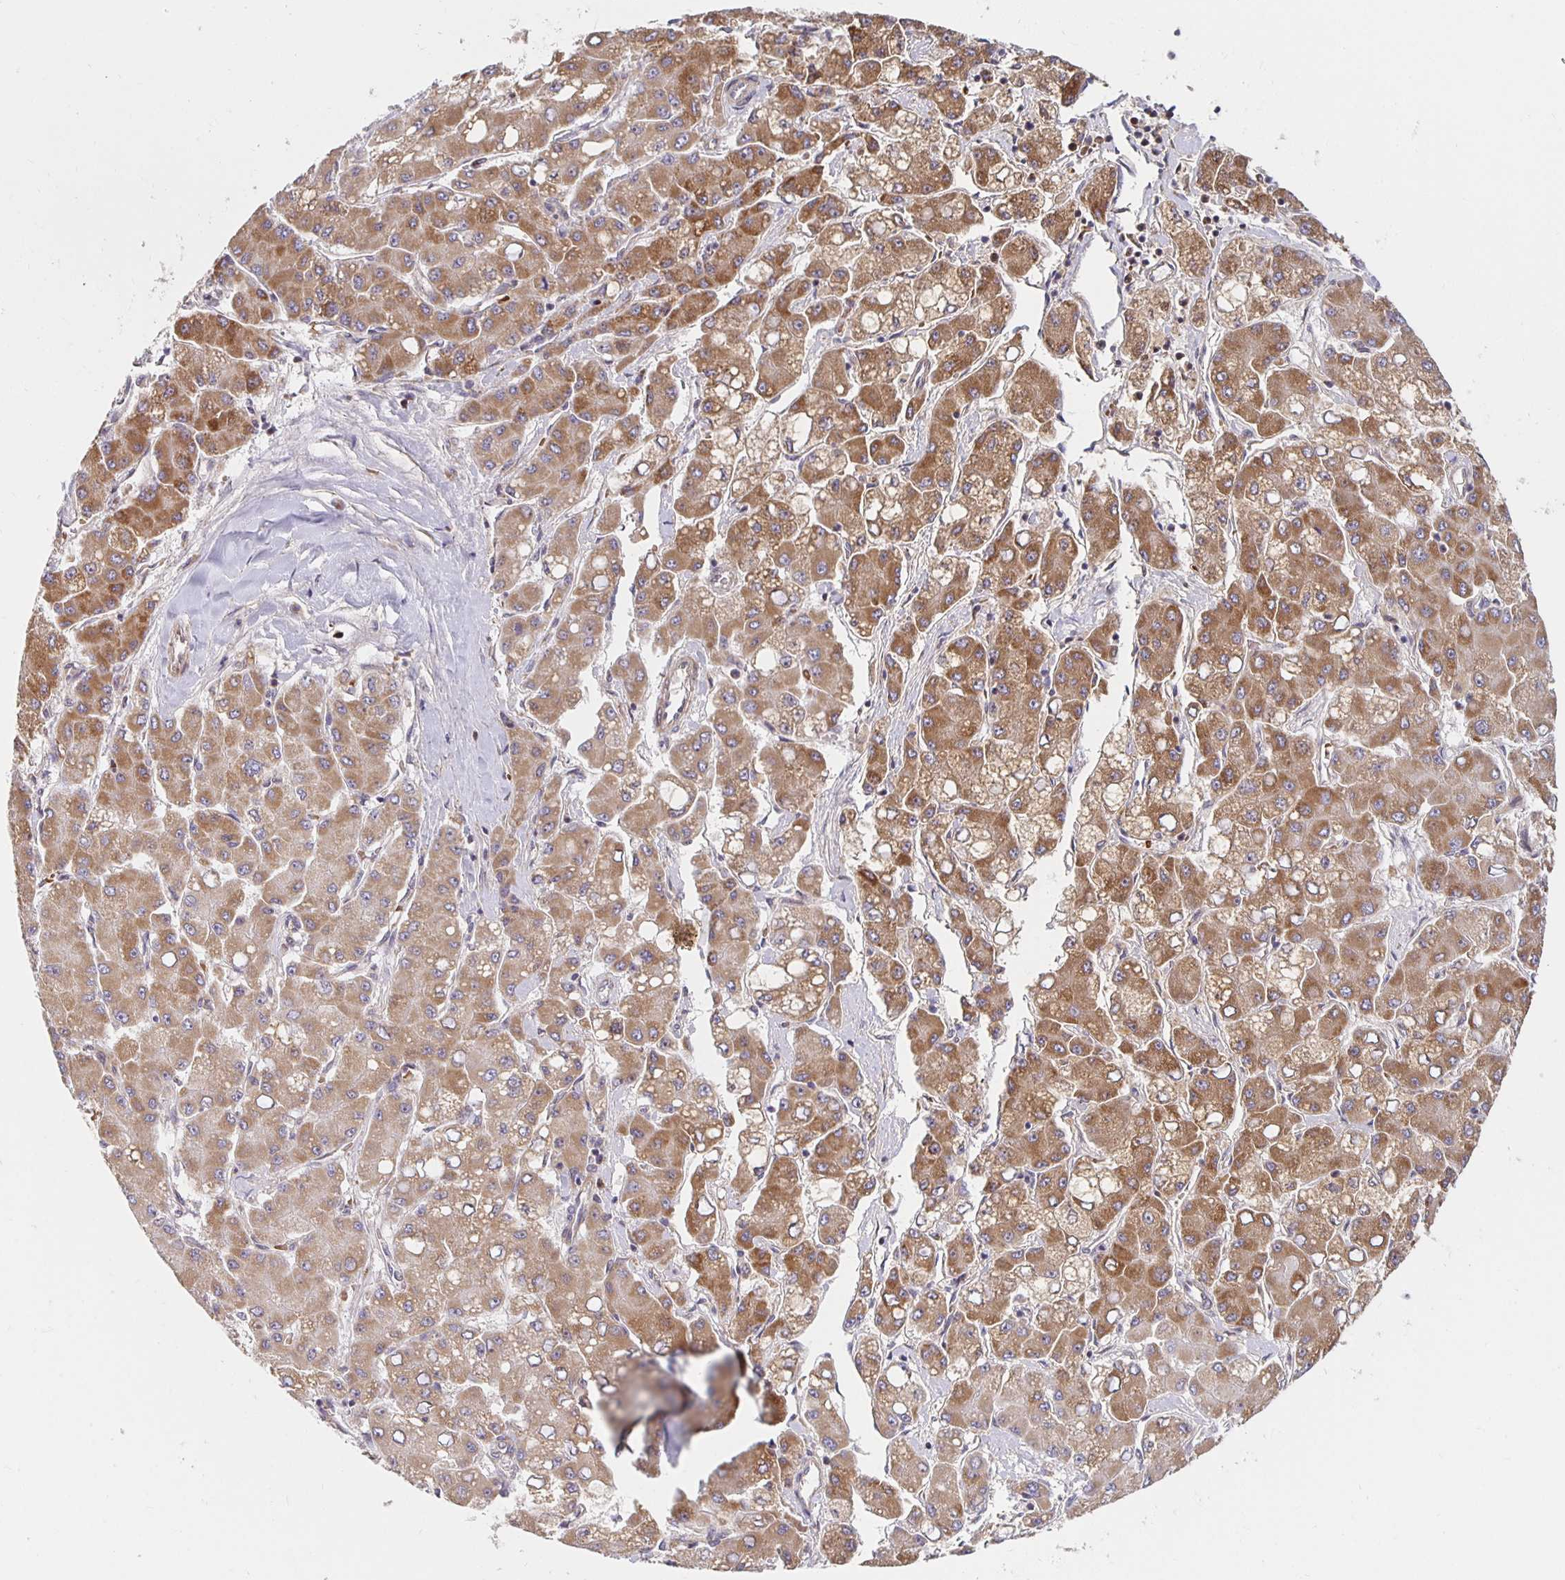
{"staining": {"intensity": "moderate", "quantity": ">75%", "location": "cytoplasmic/membranous"}, "tissue": "liver cancer", "cell_type": "Tumor cells", "image_type": "cancer", "snomed": [{"axis": "morphology", "description": "Carcinoma, Hepatocellular, NOS"}, {"axis": "topography", "description": "Liver"}], "caption": "Immunohistochemical staining of human liver hepatocellular carcinoma displays medium levels of moderate cytoplasmic/membranous staining in approximately >75% of tumor cells.", "gene": "MRPL28", "patient": {"sex": "male", "age": 40}}